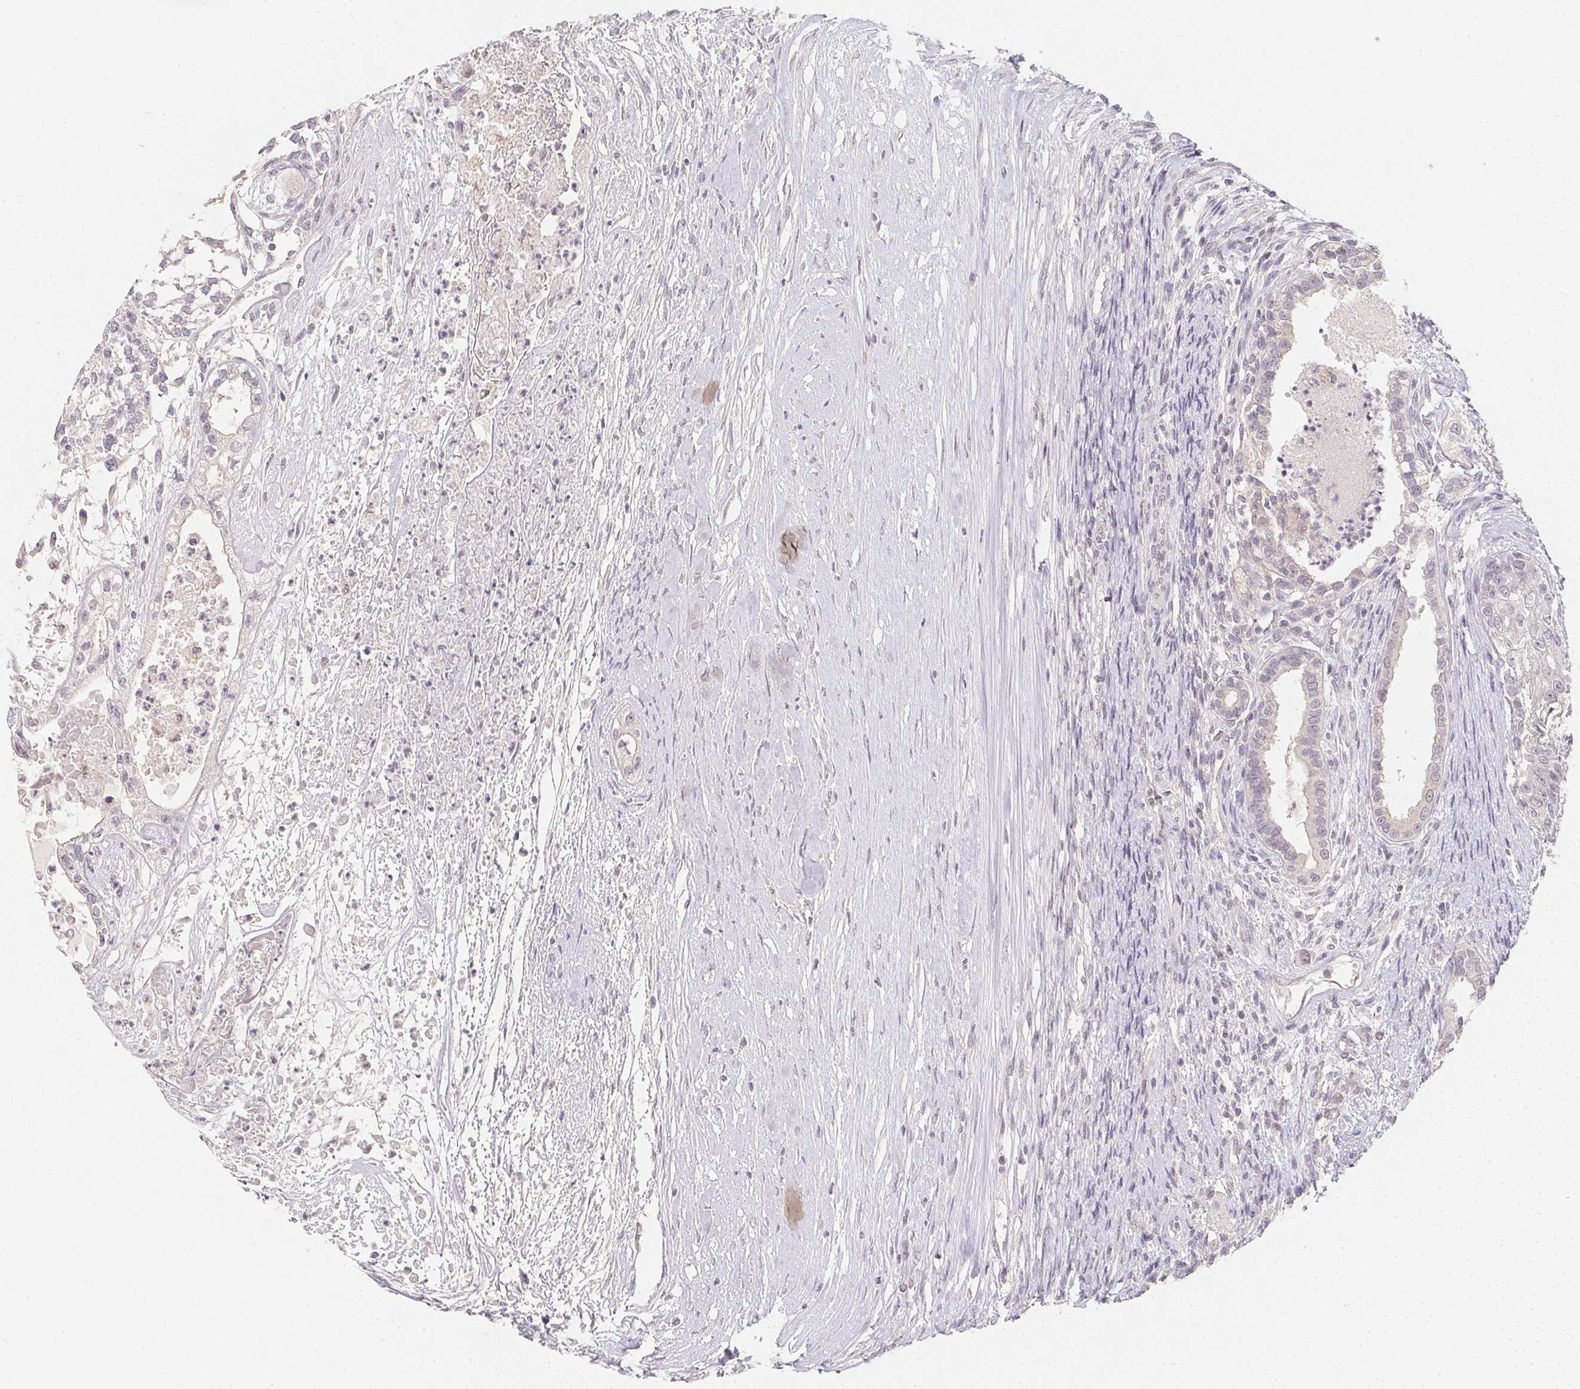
{"staining": {"intensity": "weak", "quantity": "<25%", "location": "cytoplasmic/membranous"}, "tissue": "testis cancer", "cell_type": "Tumor cells", "image_type": "cancer", "snomed": [{"axis": "morphology", "description": "Carcinoma, Embryonal, NOS"}, {"axis": "topography", "description": "Testis"}], "caption": "Tumor cells show no significant protein positivity in testis cancer (embryonal carcinoma). (DAB immunohistochemistry (IHC) visualized using brightfield microscopy, high magnification).", "gene": "SOAT1", "patient": {"sex": "male", "age": 37}}